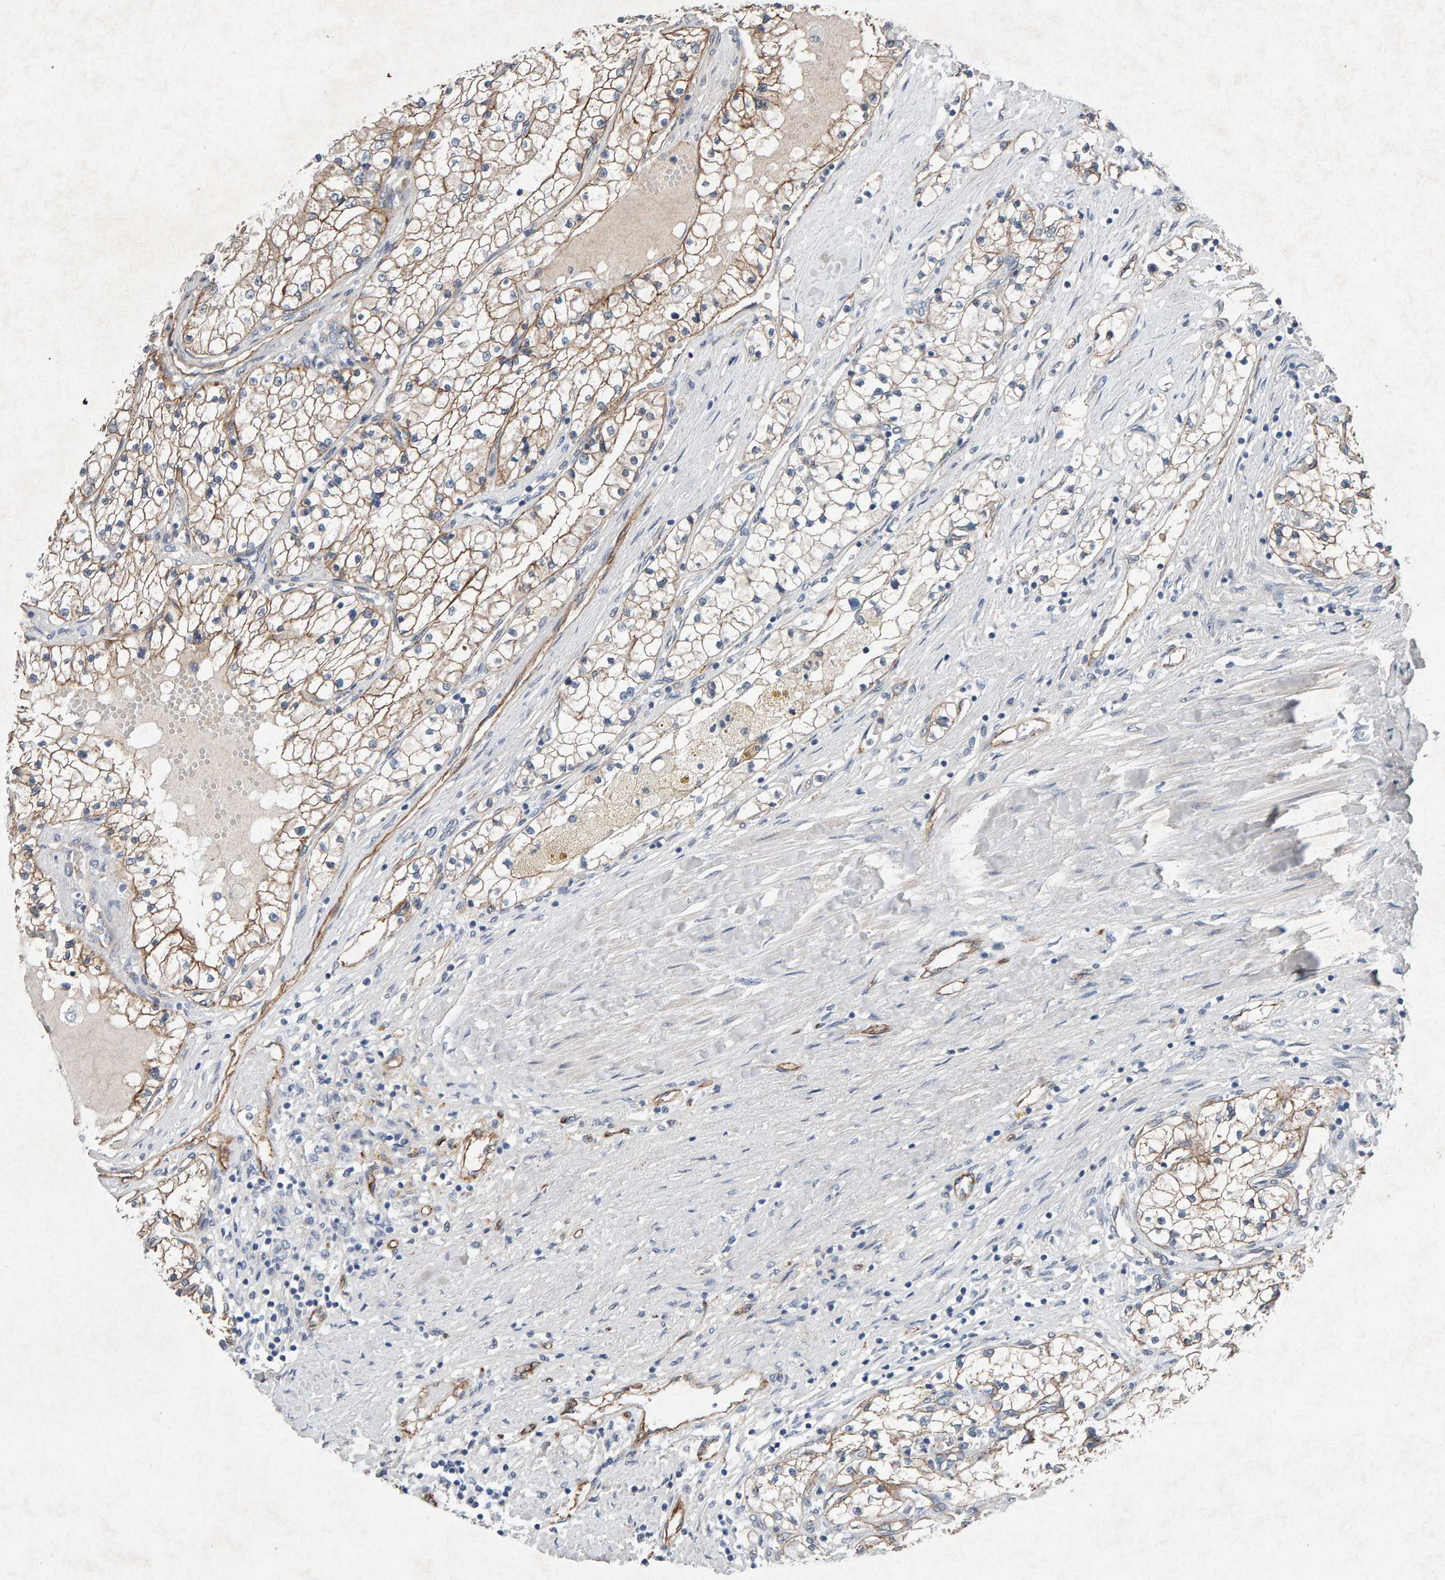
{"staining": {"intensity": "weak", "quantity": ">75%", "location": "cytoplasmic/membranous"}, "tissue": "renal cancer", "cell_type": "Tumor cells", "image_type": "cancer", "snomed": [{"axis": "morphology", "description": "Adenocarcinoma, NOS"}, {"axis": "topography", "description": "Kidney"}], "caption": "Renal cancer stained with DAB (3,3'-diaminobenzidine) immunohistochemistry (IHC) exhibits low levels of weak cytoplasmic/membranous expression in about >75% of tumor cells.", "gene": "PTPRM", "patient": {"sex": "male", "age": 68}}